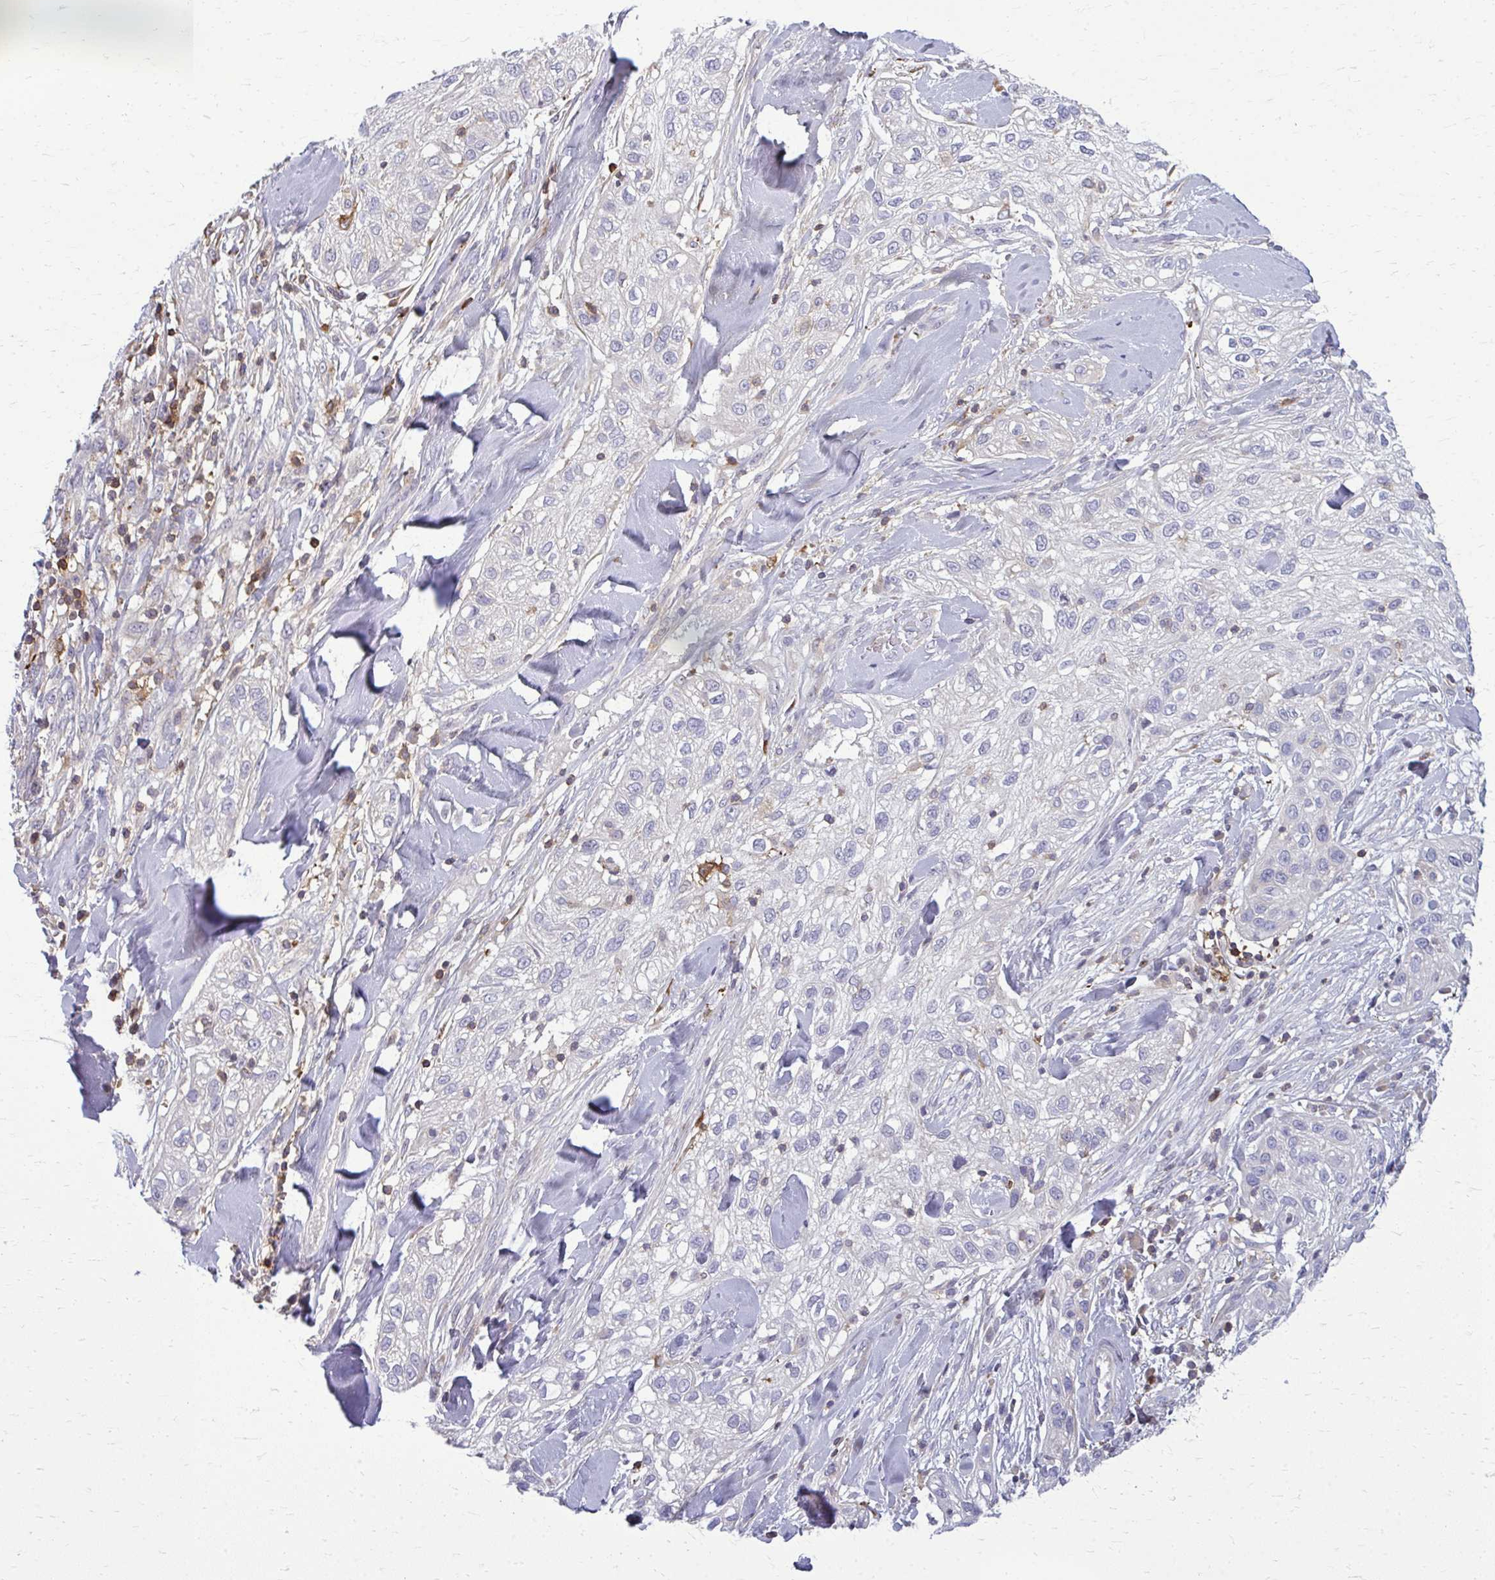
{"staining": {"intensity": "negative", "quantity": "none", "location": "none"}, "tissue": "skin cancer", "cell_type": "Tumor cells", "image_type": "cancer", "snomed": [{"axis": "morphology", "description": "Squamous cell carcinoma, NOS"}, {"axis": "topography", "description": "Skin"}], "caption": "The immunohistochemistry histopathology image has no significant positivity in tumor cells of skin squamous cell carcinoma tissue.", "gene": "AP5M1", "patient": {"sex": "male", "age": 82}}